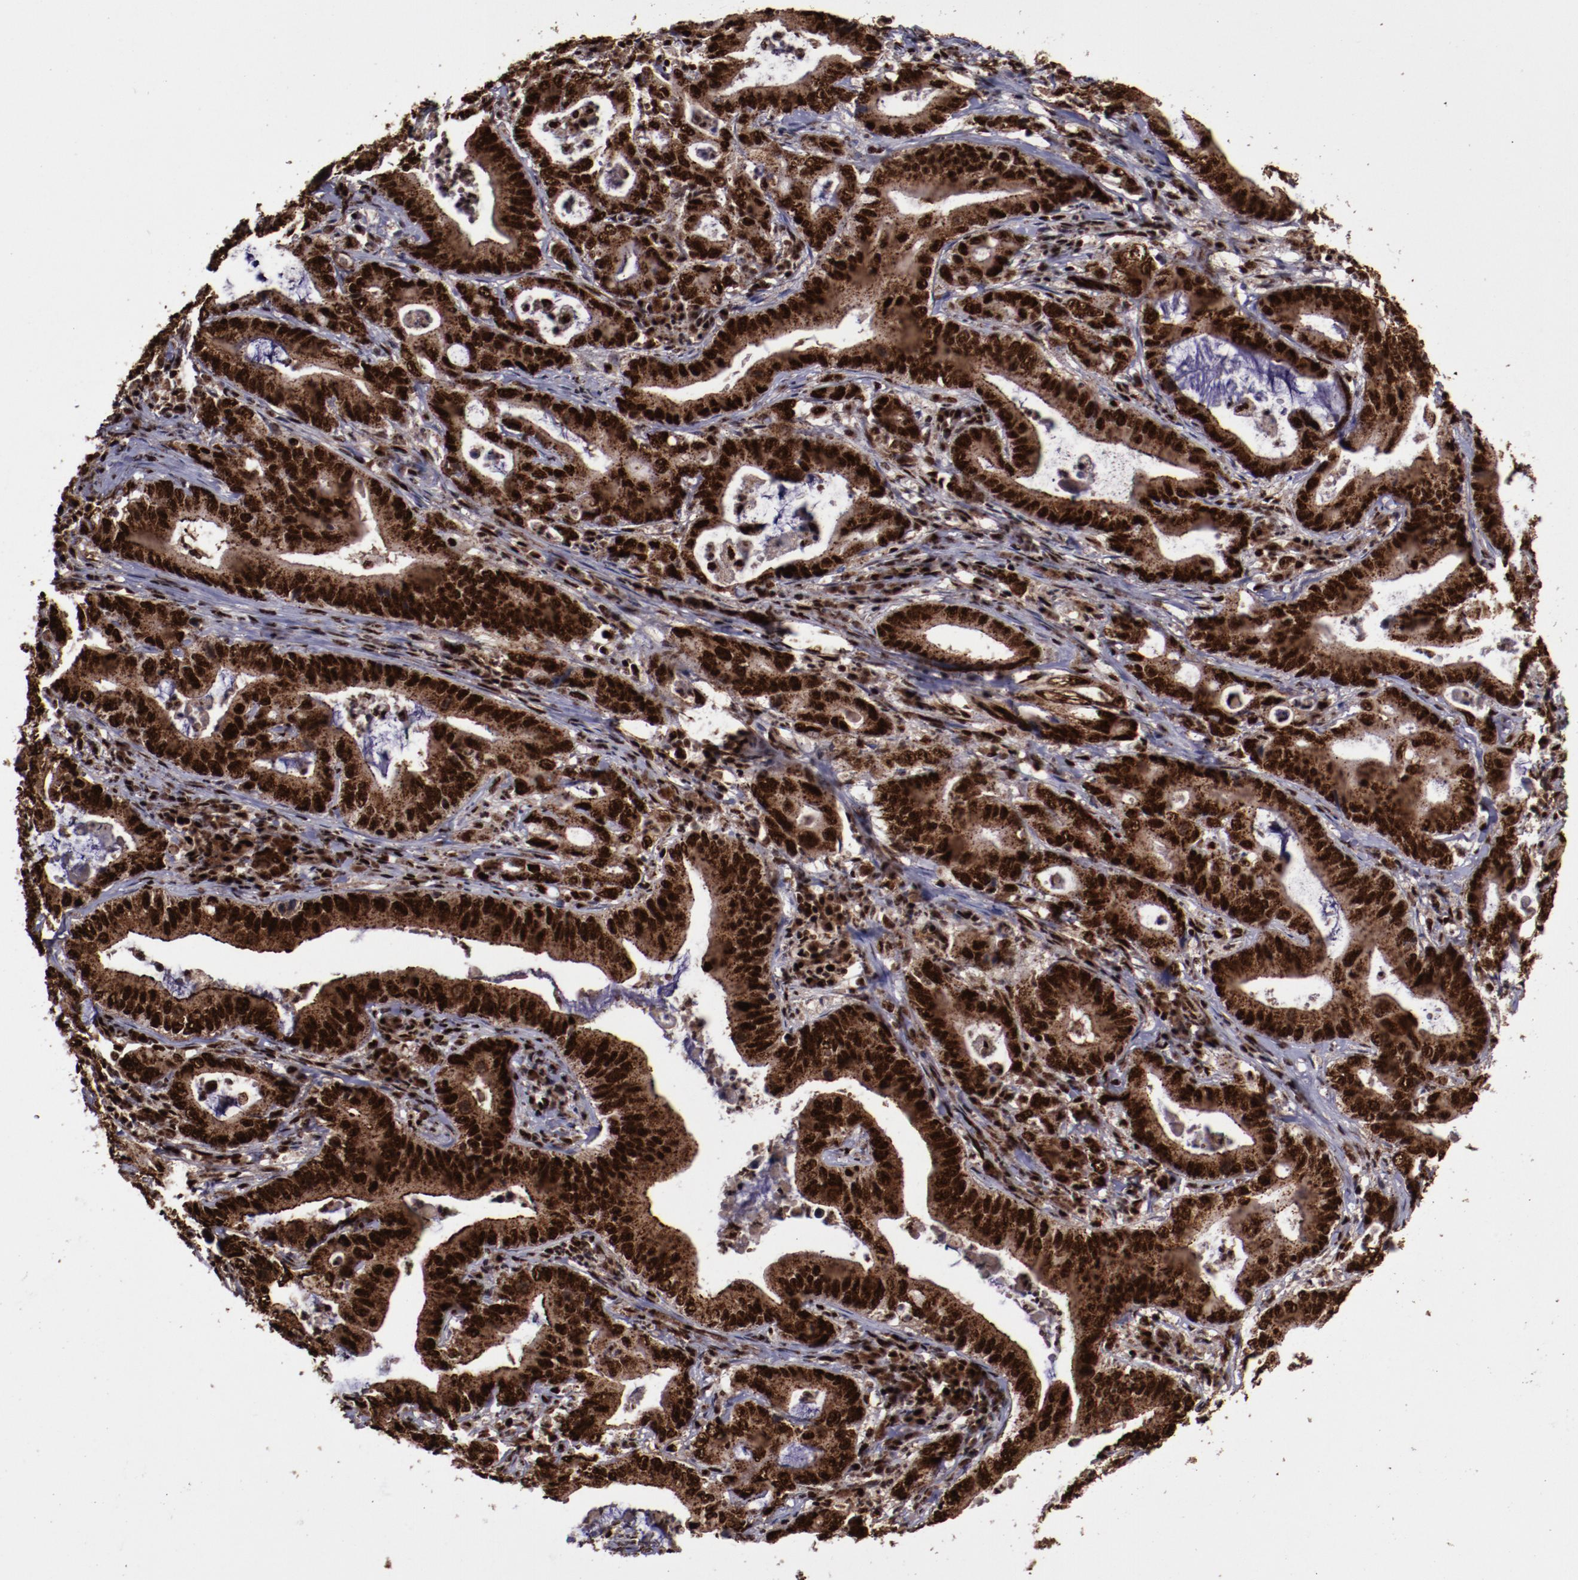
{"staining": {"intensity": "strong", "quantity": ">75%", "location": "cytoplasmic/membranous,nuclear"}, "tissue": "stomach cancer", "cell_type": "Tumor cells", "image_type": "cancer", "snomed": [{"axis": "morphology", "description": "Adenocarcinoma, NOS"}, {"axis": "topography", "description": "Stomach, upper"}], "caption": "The image exhibits immunohistochemical staining of stomach adenocarcinoma. There is strong cytoplasmic/membranous and nuclear positivity is seen in about >75% of tumor cells.", "gene": "SNW1", "patient": {"sex": "male", "age": 63}}